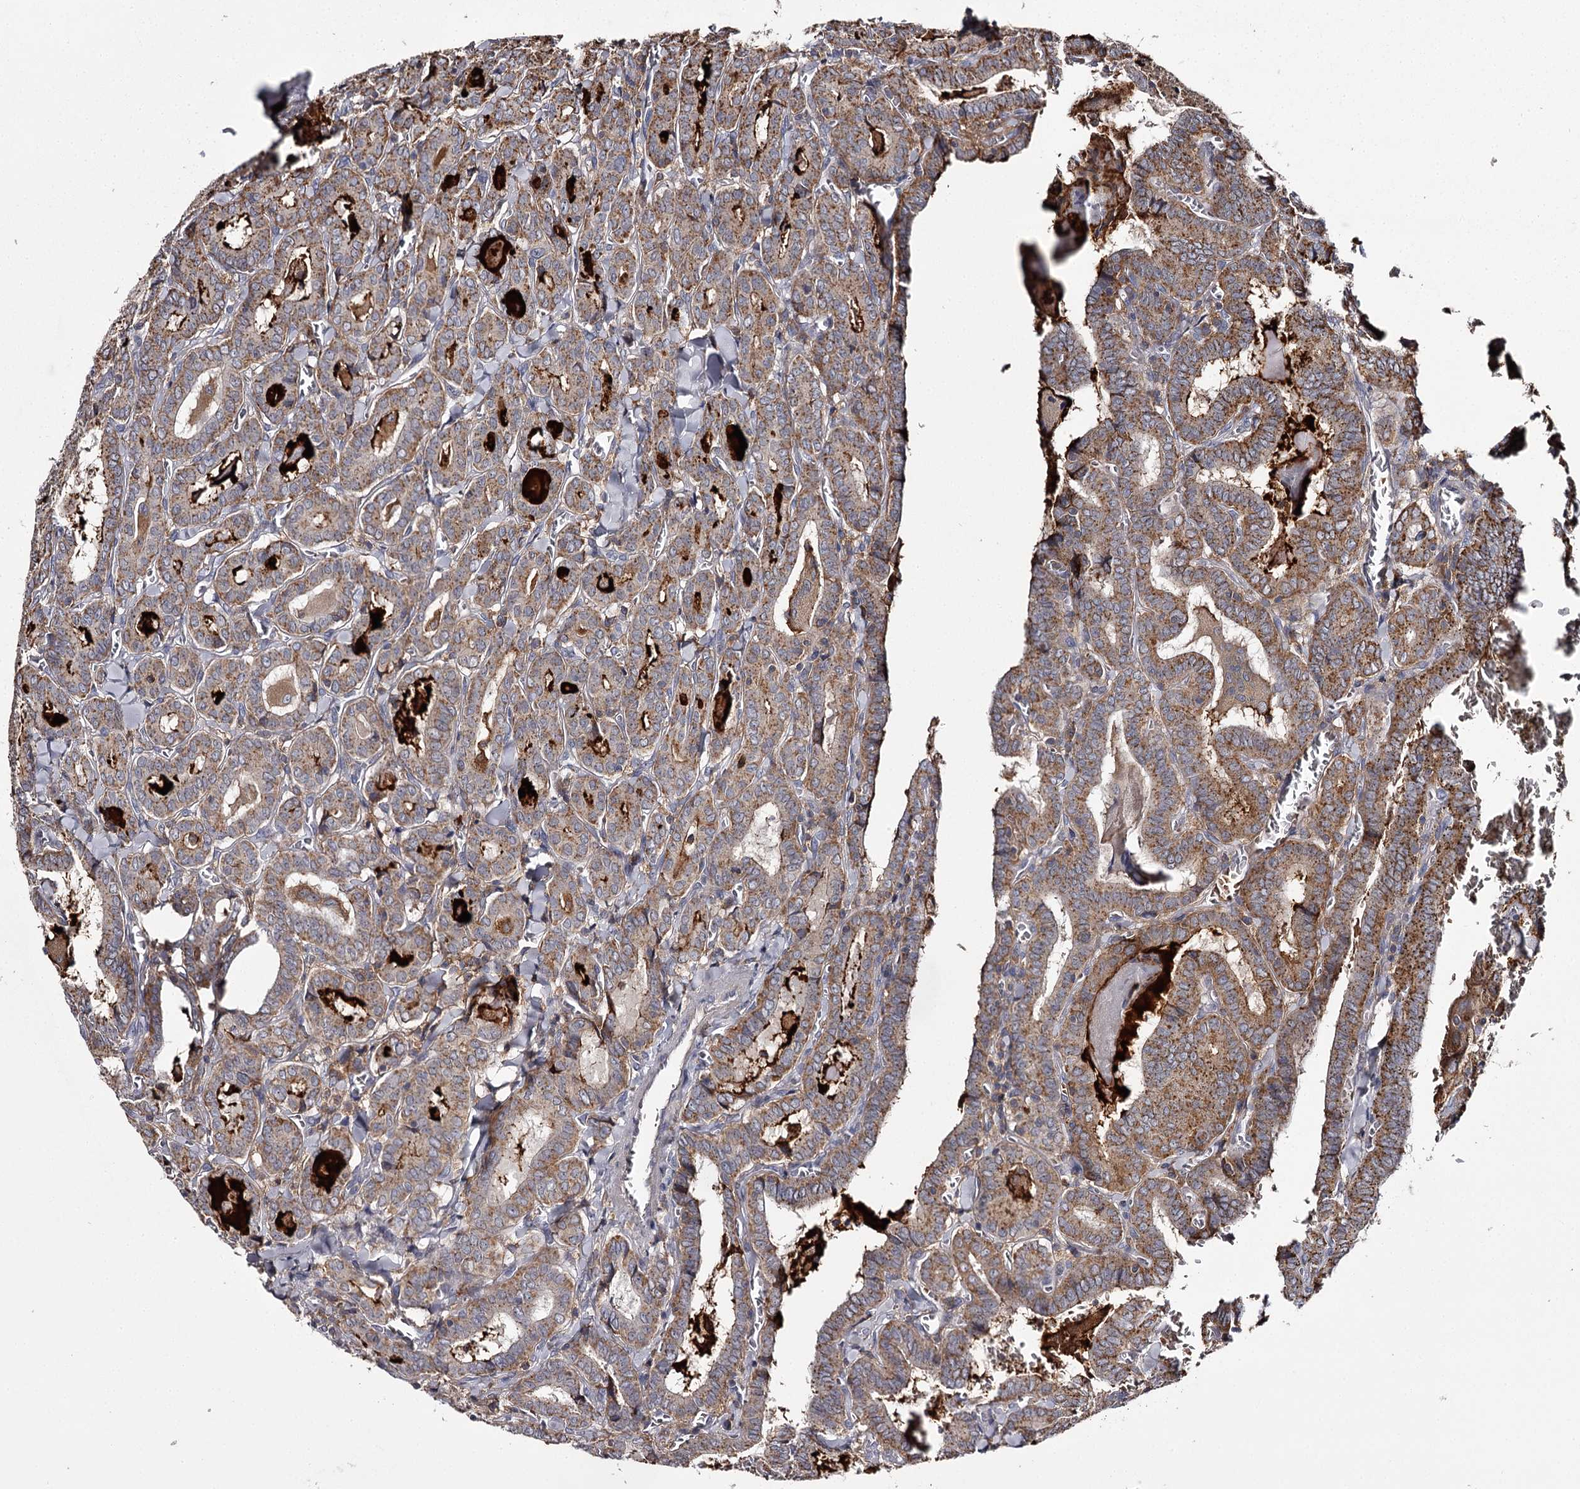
{"staining": {"intensity": "moderate", "quantity": ">75%", "location": "cytoplasmic/membranous"}, "tissue": "thyroid cancer", "cell_type": "Tumor cells", "image_type": "cancer", "snomed": [{"axis": "morphology", "description": "Papillary adenocarcinoma, NOS"}, {"axis": "topography", "description": "Thyroid gland"}], "caption": "Immunohistochemistry (DAB) staining of thyroid cancer exhibits moderate cytoplasmic/membranous protein positivity in about >75% of tumor cells.", "gene": "RASSF6", "patient": {"sex": "female", "age": 72}}